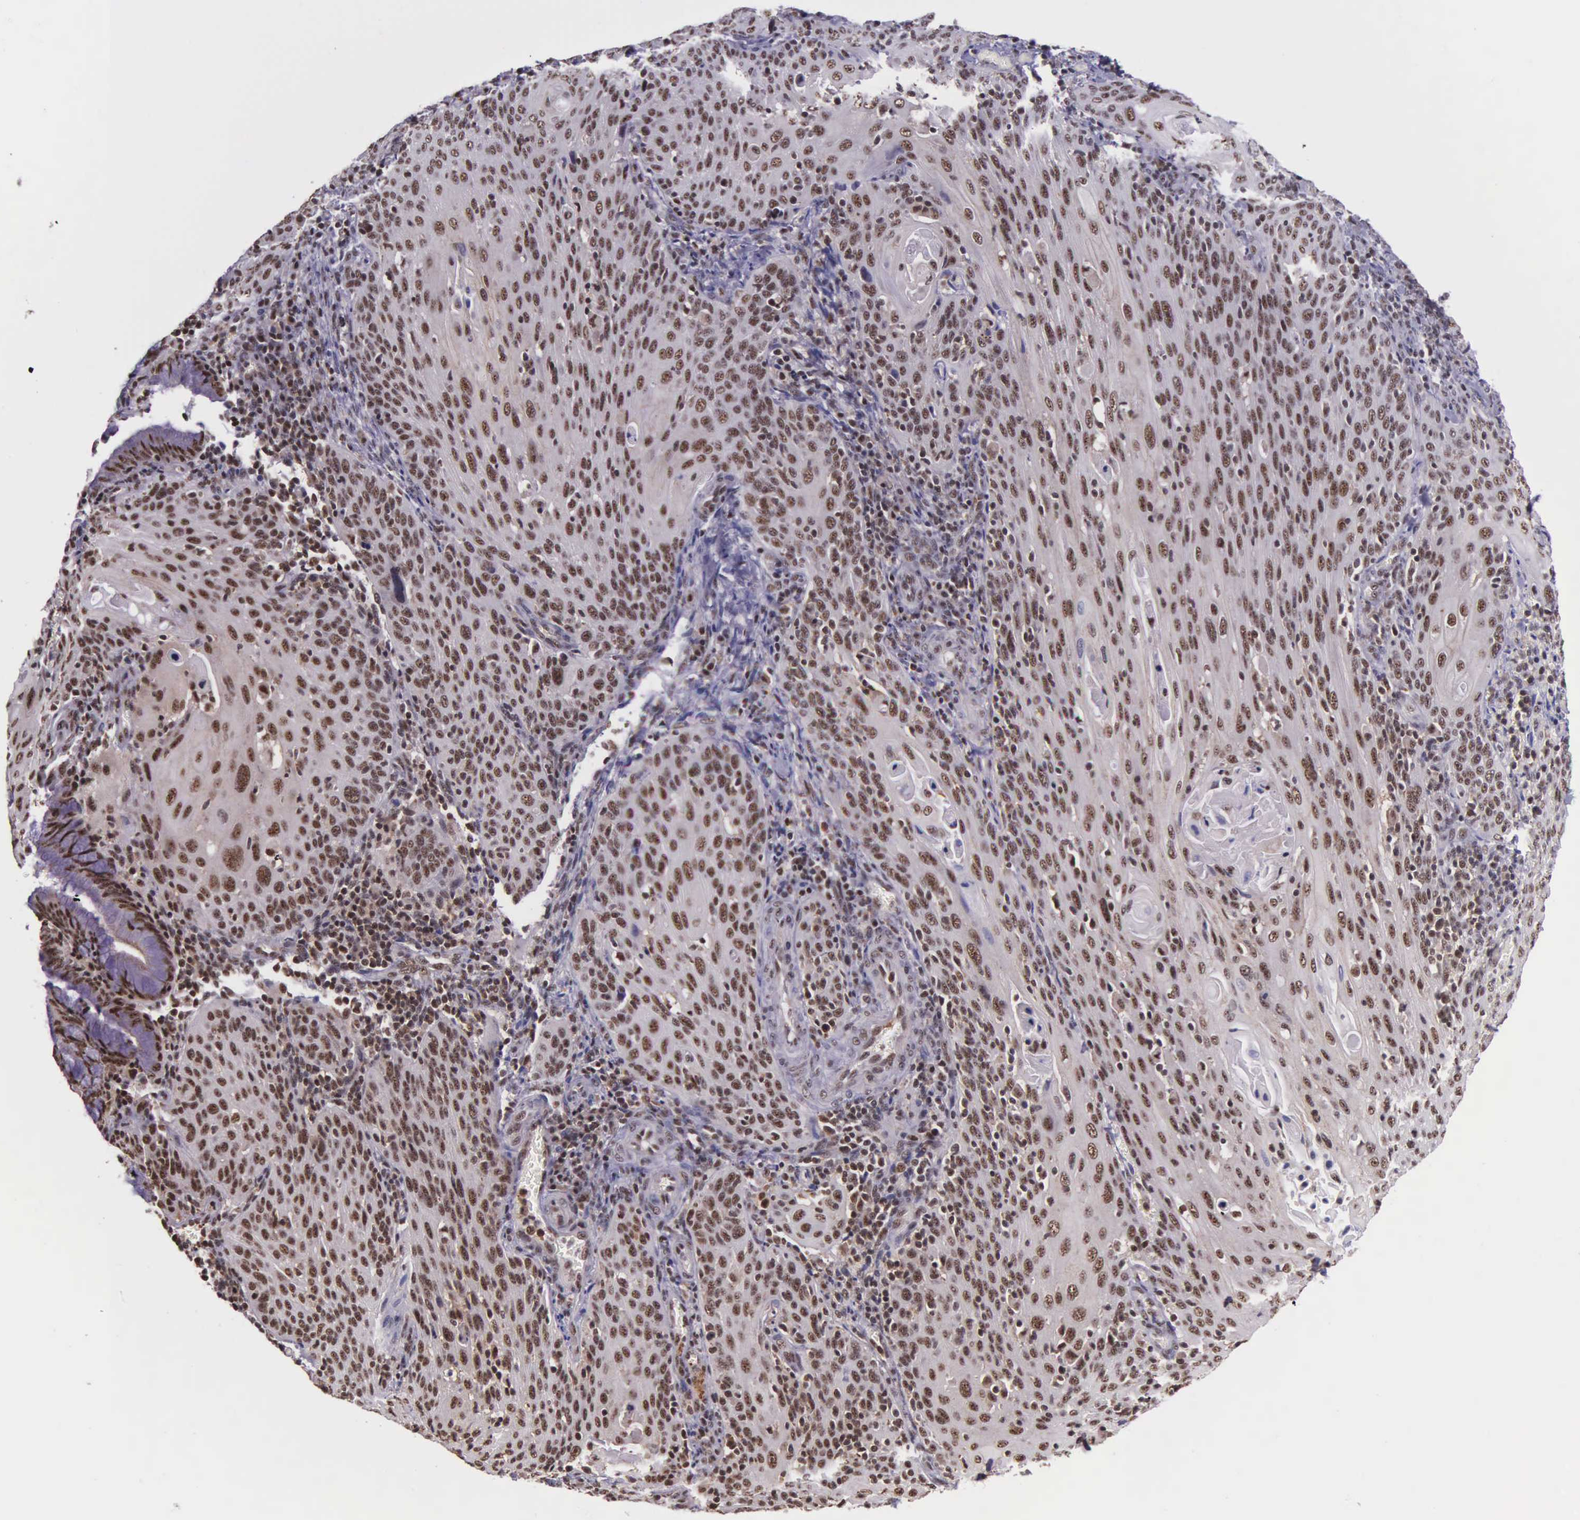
{"staining": {"intensity": "weak", "quantity": ">75%", "location": "nuclear"}, "tissue": "cervical cancer", "cell_type": "Tumor cells", "image_type": "cancer", "snomed": [{"axis": "morphology", "description": "Squamous cell carcinoma, NOS"}, {"axis": "topography", "description": "Cervix"}], "caption": "Cervical cancer (squamous cell carcinoma) stained with a protein marker demonstrates weak staining in tumor cells.", "gene": "FAM47A", "patient": {"sex": "female", "age": 54}}